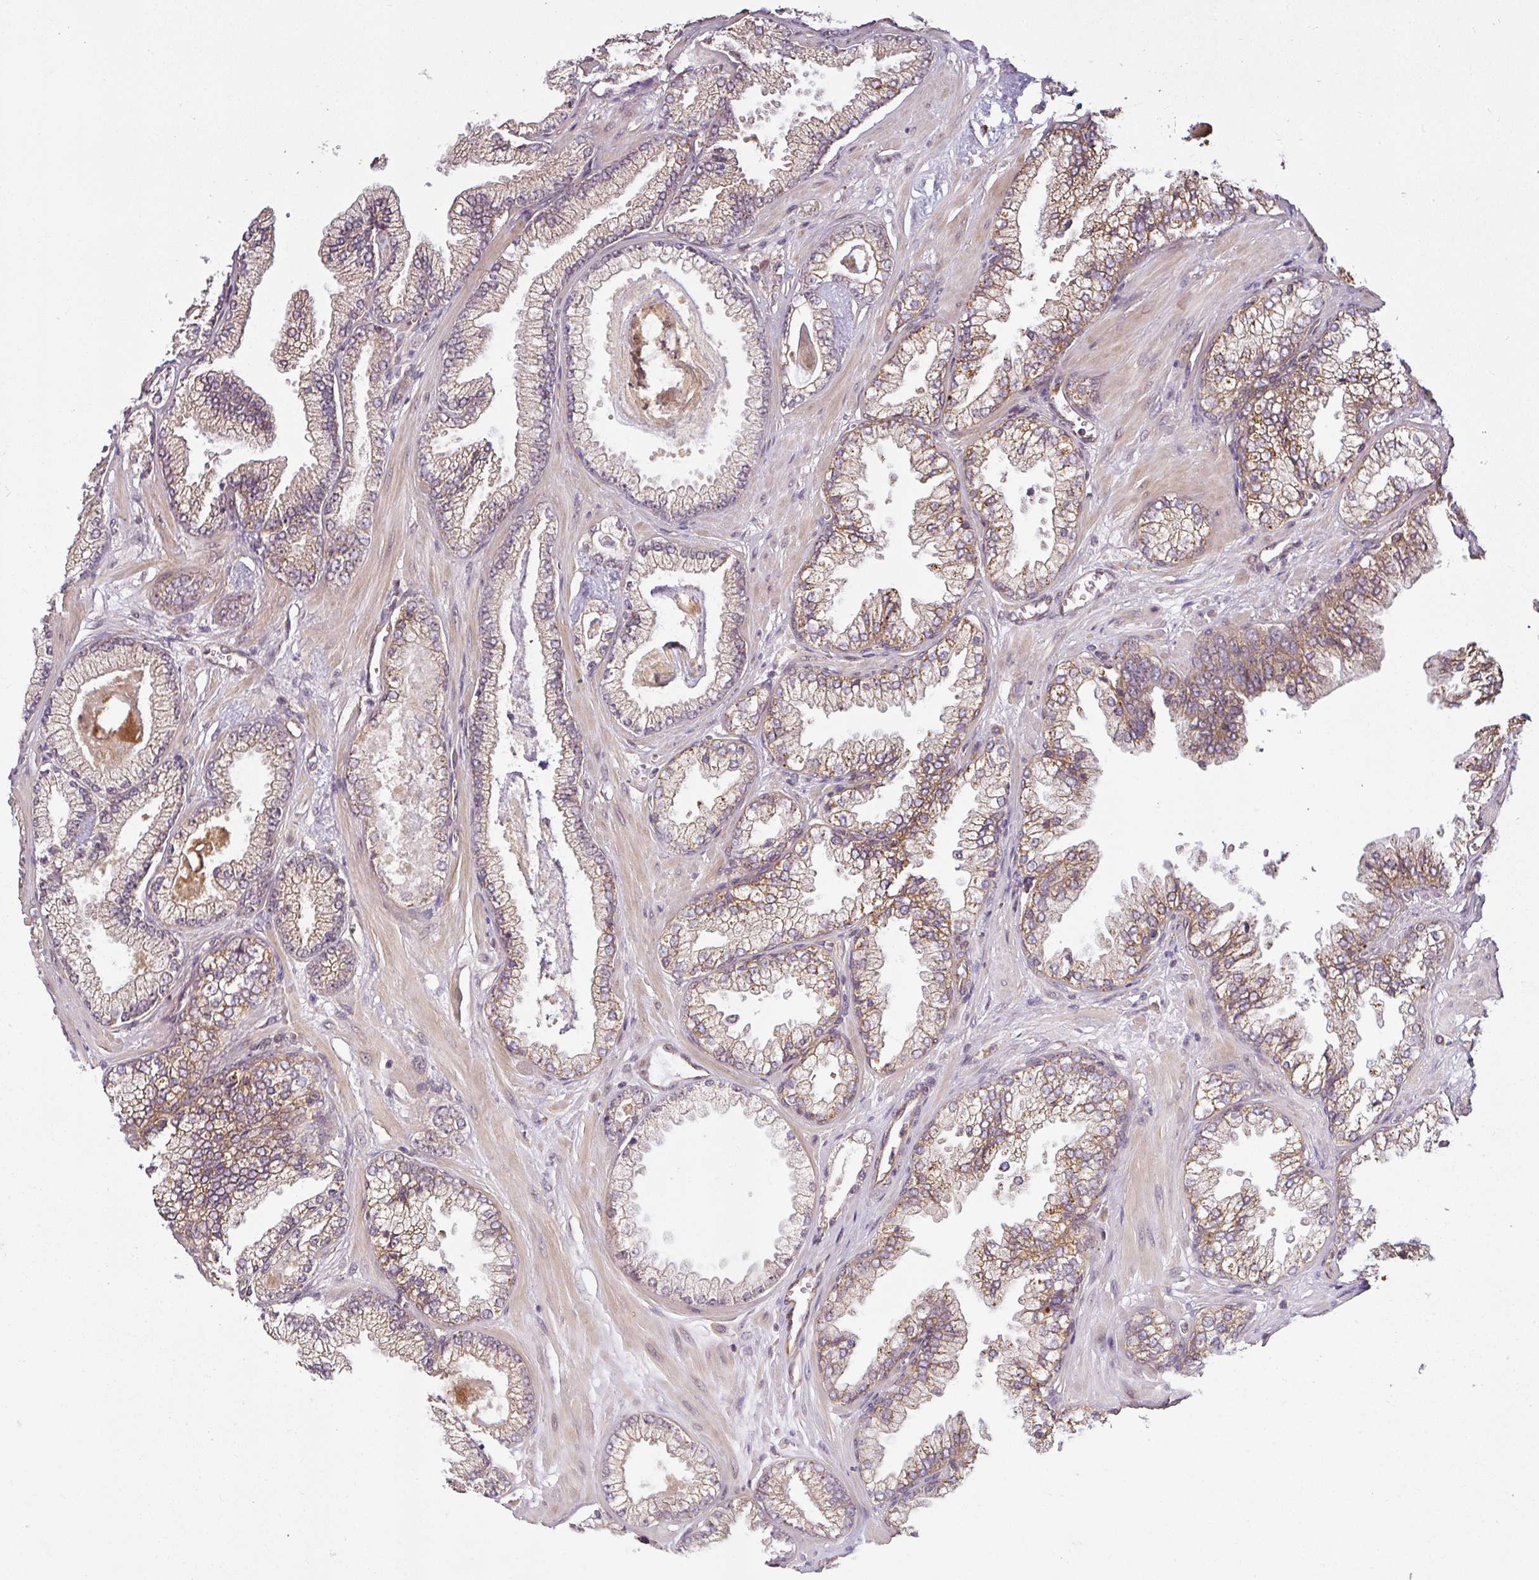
{"staining": {"intensity": "weak", "quantity": ">75%", "location": "cytoplasmic/membranous"}, "tissue": "prostate cancer", "cell_type": "Tumor cells", "image_type": "cancer", "snomed": [{"axis": "morphology", "description": "Adenocarcinoma, Low grade"}, {"axis": "topography", "description": "Prostate"}], "caption": "Immunohistochemical staining of prostate low-grade adenocarcinoma reveals low levels of weak cytoplasmic/membranous protein positivity in about >75% of tumor cells.", "gene": "DIMT1", "patient": {"sex": "male", "age": 60}}